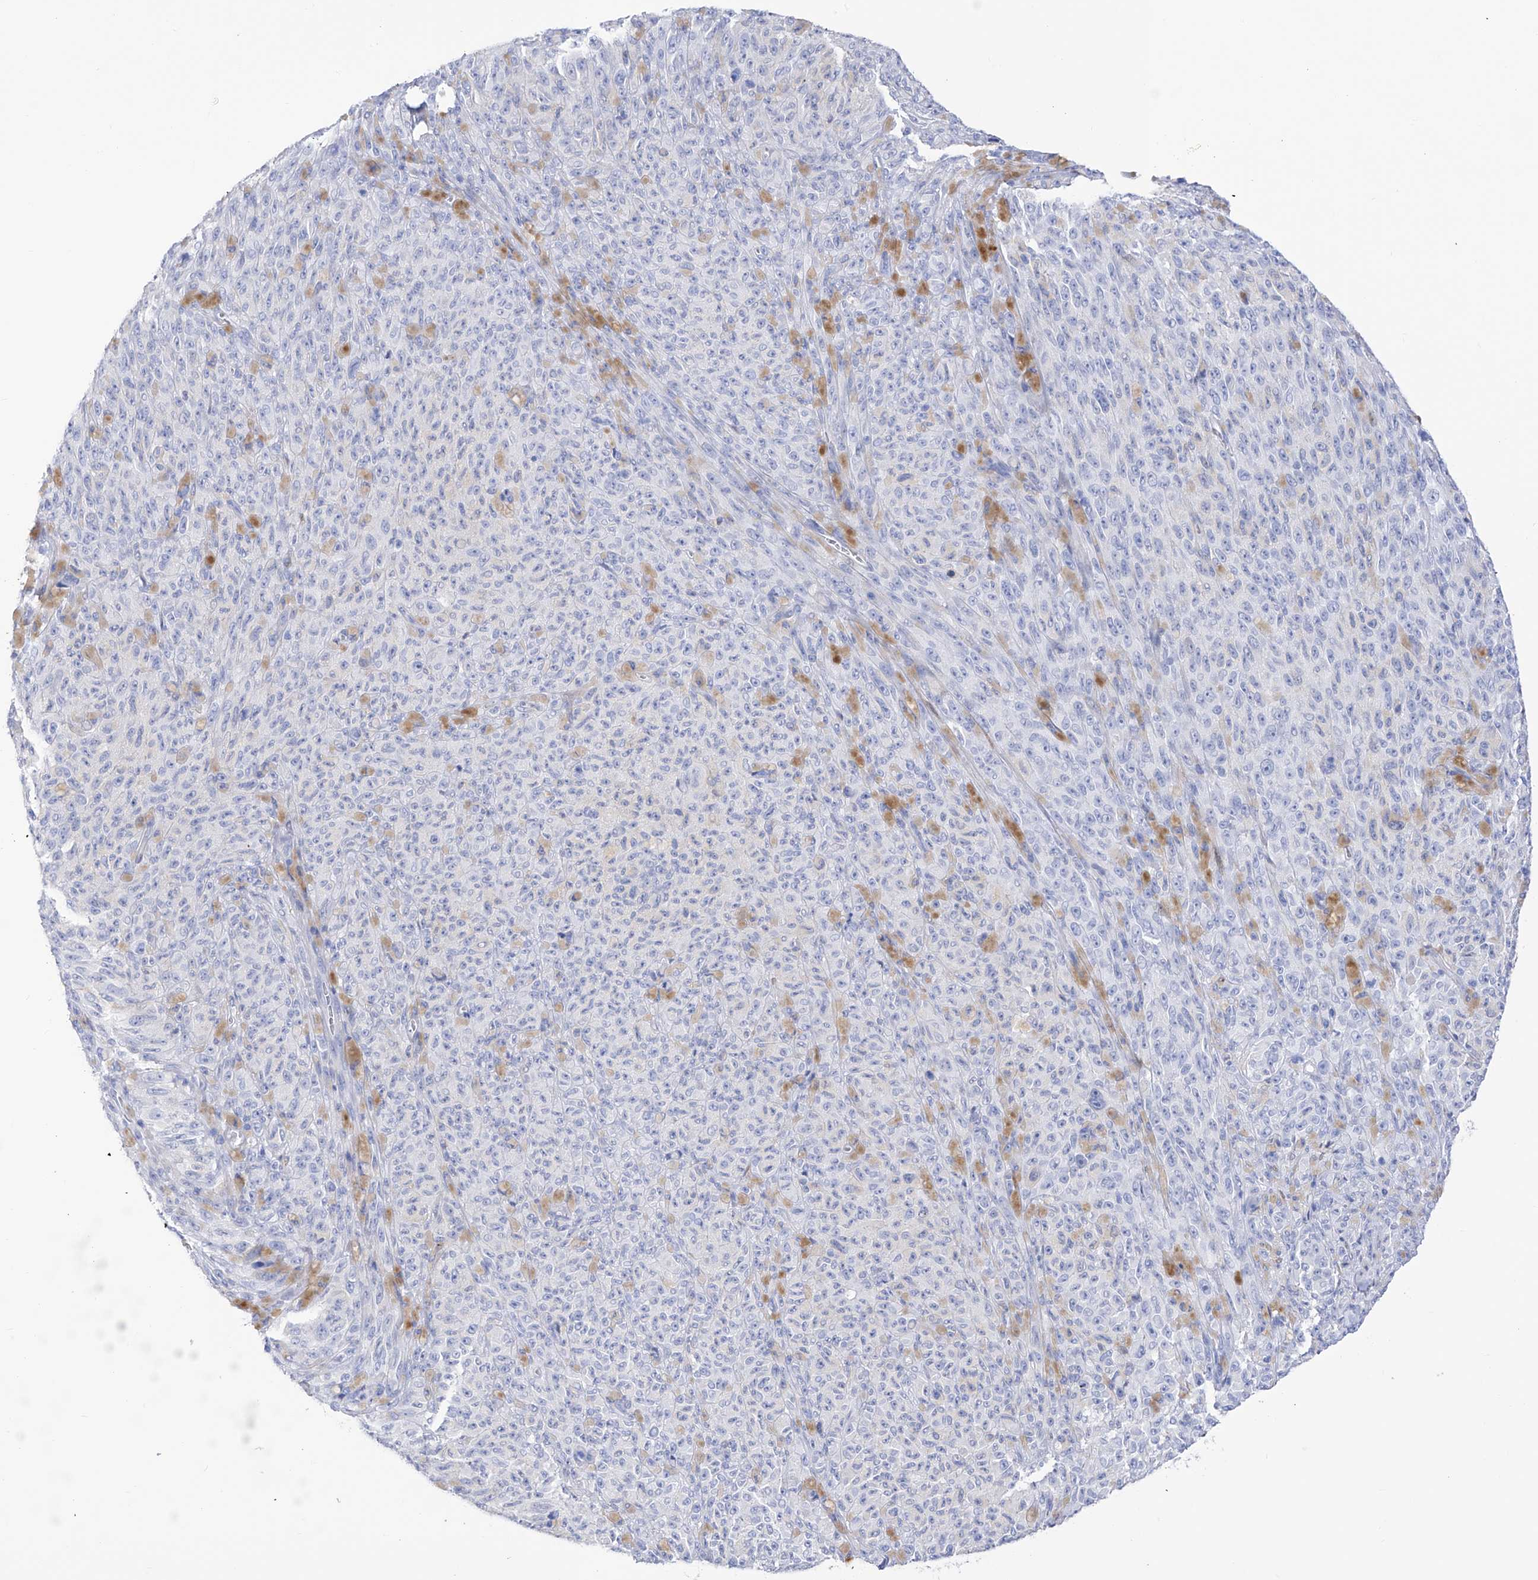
{"staining": {"intensity": "negative", "quantity": "none", "location": "none"}, "tissue": "melanoma", "cell_type": "Tumor cells", "image_type": "cancer", "snomed": [{"axis": "morphology", "description": "Malignant melanoma, NOS"}, {"axis": "topography", "description": "Skin"}], "caption": "IHC of human malignant melanoma shows no staining in tumor cells.", "gene": "TRPC7", "patient": {"sex": "female", "age": 82}}